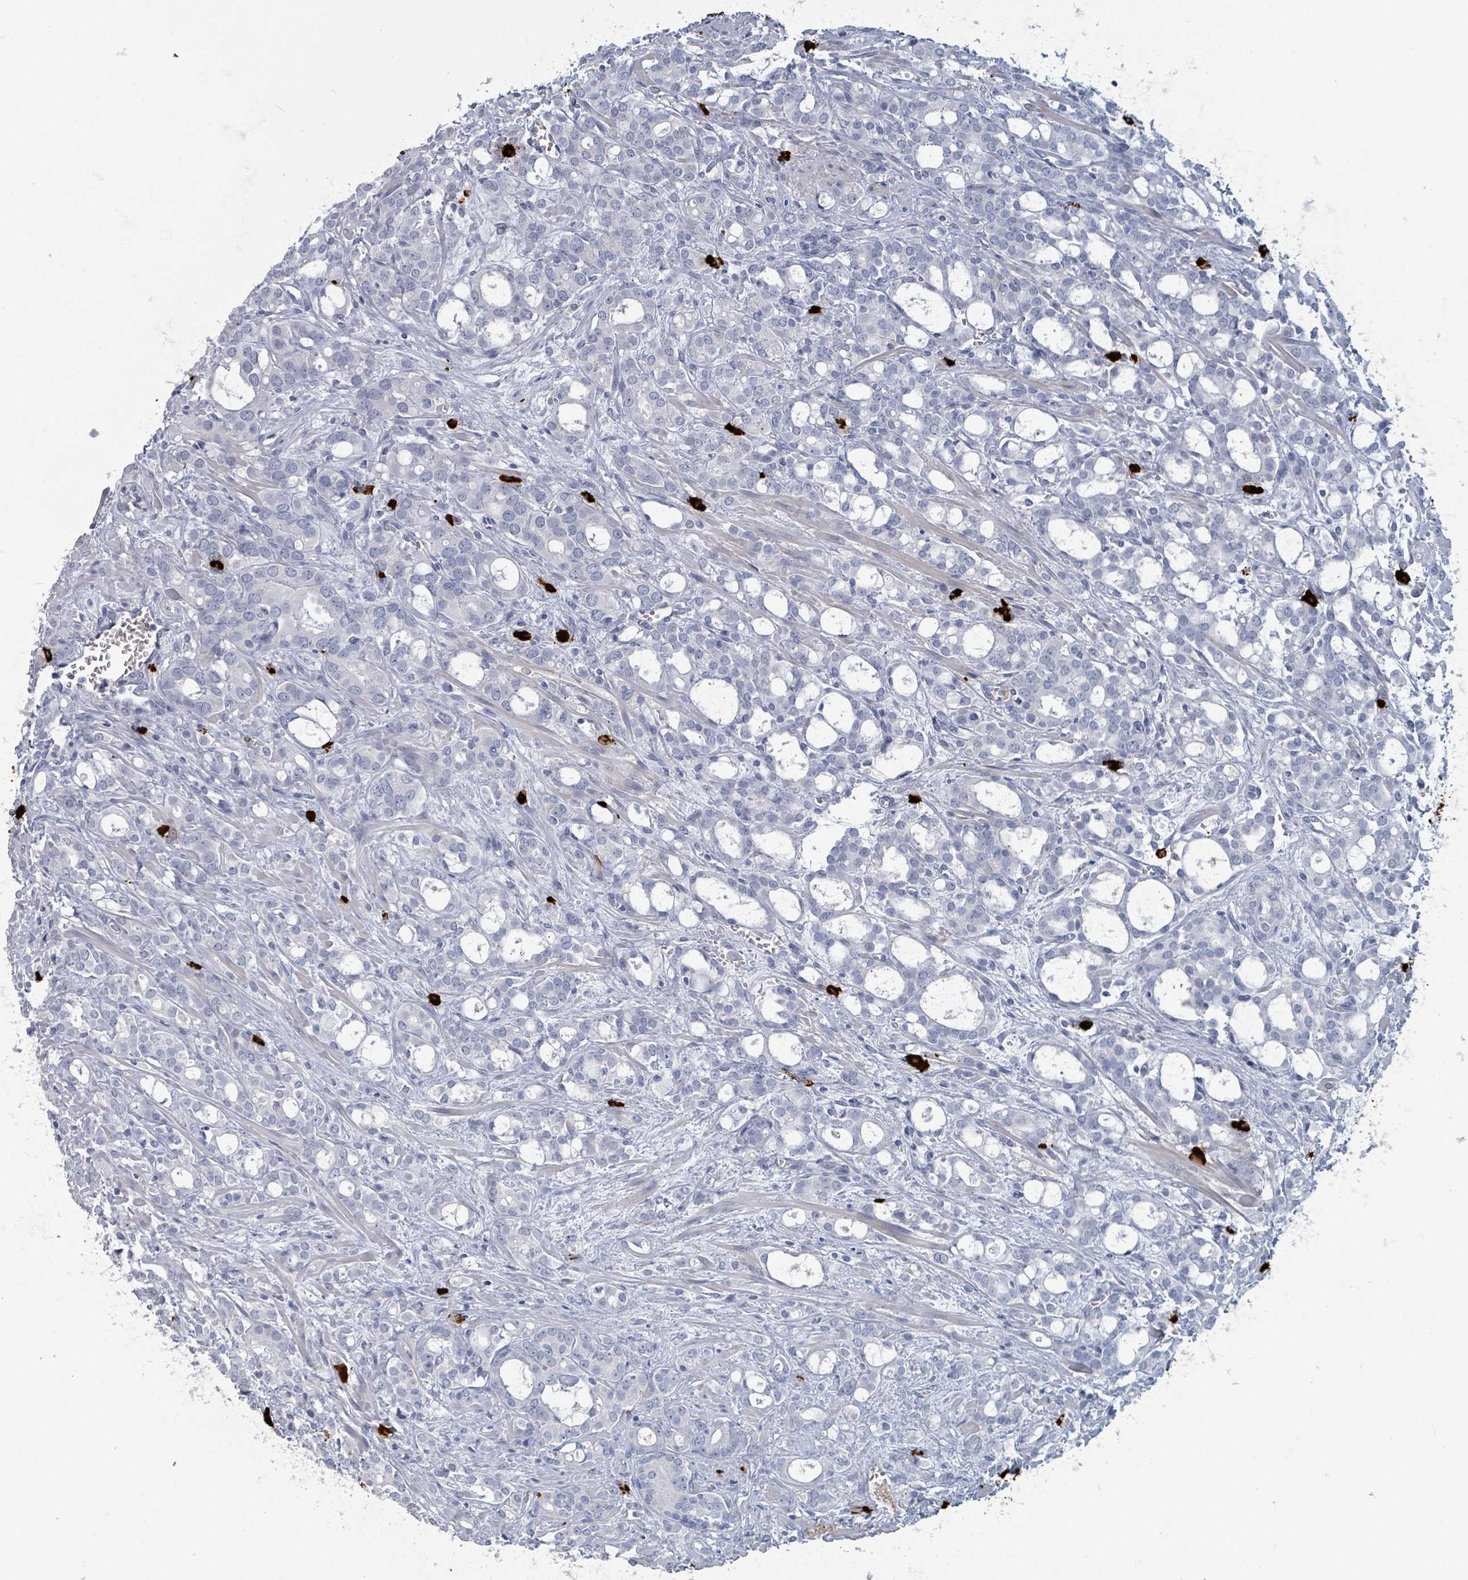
{"staining": {"intensity": "negative", "quantity": "none", "location": "none"}, "tissue": "prostate cancer", "cell_type": "Tumor cells", "image_type": "cancer", "snomed": [{"axis": "morphology", "description": "Adenocarcinoma, High grade"}, {"axis": "topography", "description": "Prostate"}], "caption": "Prostate high-grade adenocarcinoma was stained to show a protein in brown. There is no significant positivity in tumor cells.", "gene": "VPS13D", "patient": {"sex": "male", "age": 72}}